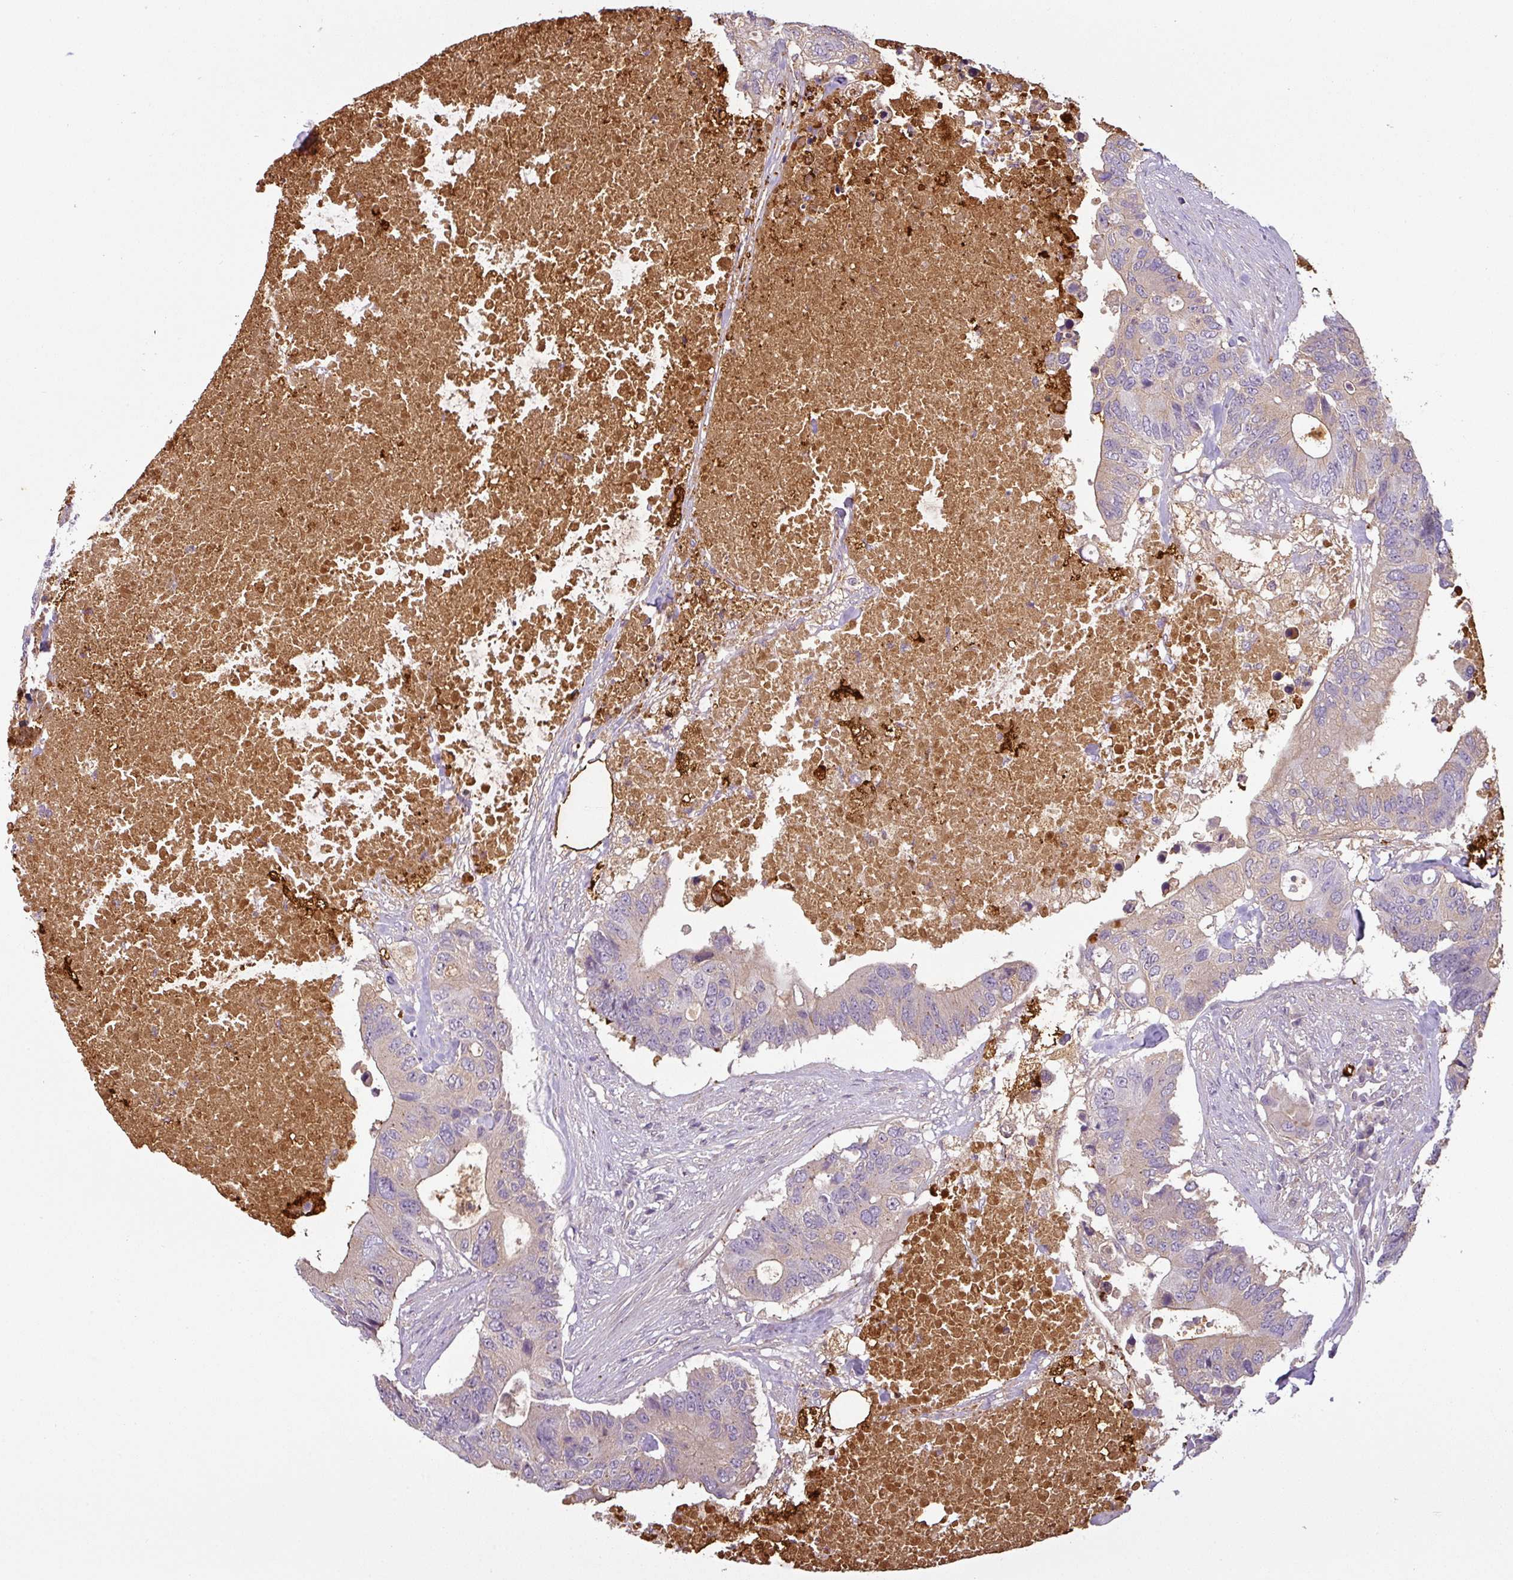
{"staining": {"intensity": "negative", "quantity": "none", "location": "none"}, "tissue": "colorectal cancer", "cell_type": "Tumor cells", "image_type": "cancer", "snomed": [{"axis": "morphology", "description": "Adenocarcinoma, NOS"}, {"axis": "topography", "description": "Colon"}], "caption": "IHC of human colorectal adenocarcinoma displays no positivity in tumor cells.", "gene": "APOC1", "patient": {"sex": "male", "age": 71}}